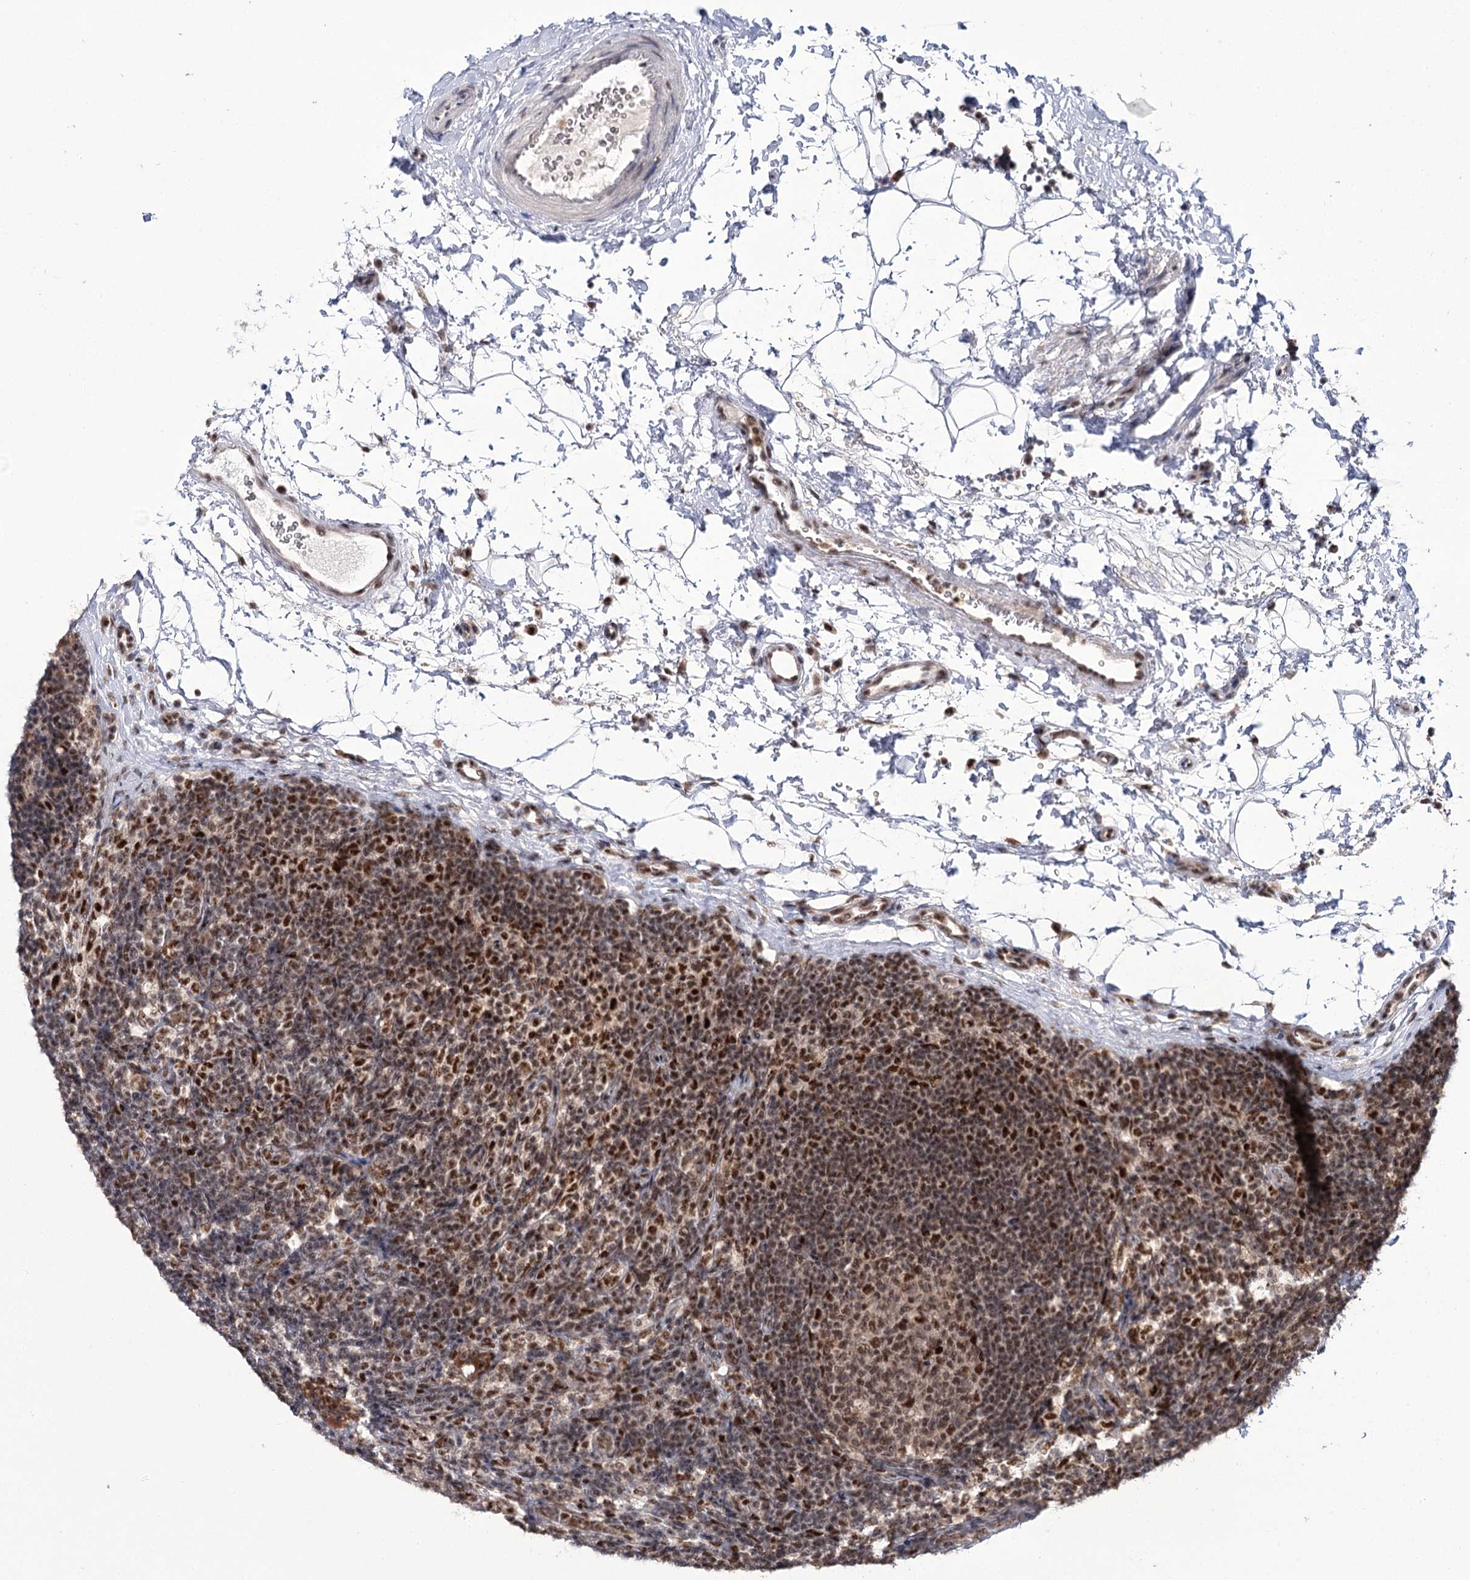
{"staining": {"intensity": "moderate", "quantity": ">75%", "location": "nuclear"}, "tissue": "lymph node", "cell_type": "Germinal center cells", "image_type": "normal", "snomed": [{"axis": "morphology", "description": "Normal tissue, NOS"}, {"axis": "topography", "description": "Lymph node"}], "caption": "A brown stain highlights moderate nuclear expression of a protein in germinal center cells of benign lymph node.", "gene": "ERCC3", "patient": {"sex": "female", "age": 22}}